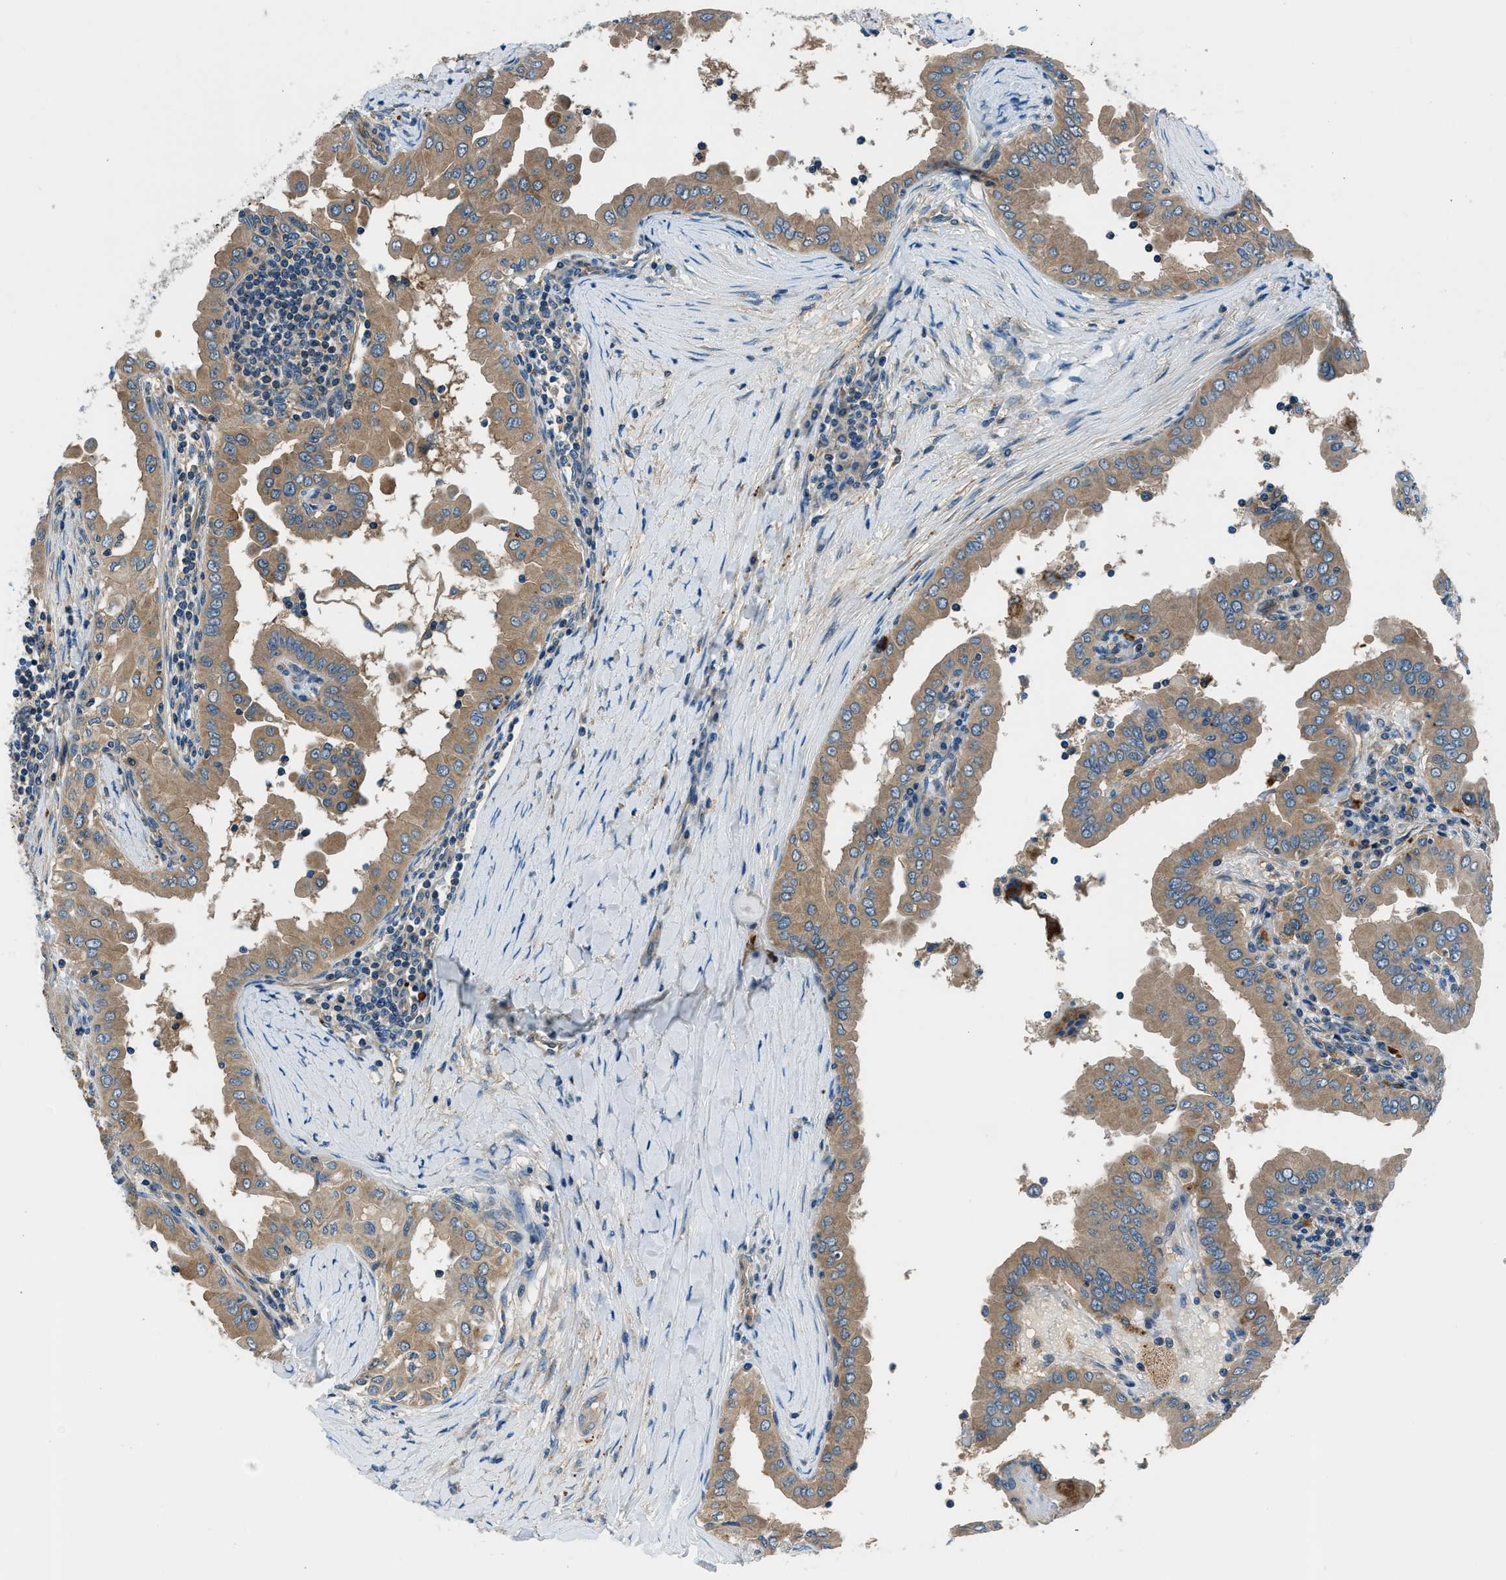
{"staining": {"intensity": "moderate", "quantity": ">75%", "location": "cytoplasmic/membranous"}, "tissue": "thyroid cancer", "cell_type": "Tumor cells", "image_type": "cancer", "snomed": [{"axis": "morphology", "description": "Papillary adenocarcinoma, NOS"}, {"axis": "topography", "description": "Thyroid gland"}], "caption": "Tumor cells exhibit medium levels of moderate cytoplasmic/membranous staining in approximately >75% of cells in human papillary adenocarcinoma (thyroid).", "gene": "SLC19A2", "patient": {"sex": "male", "age": 33}}